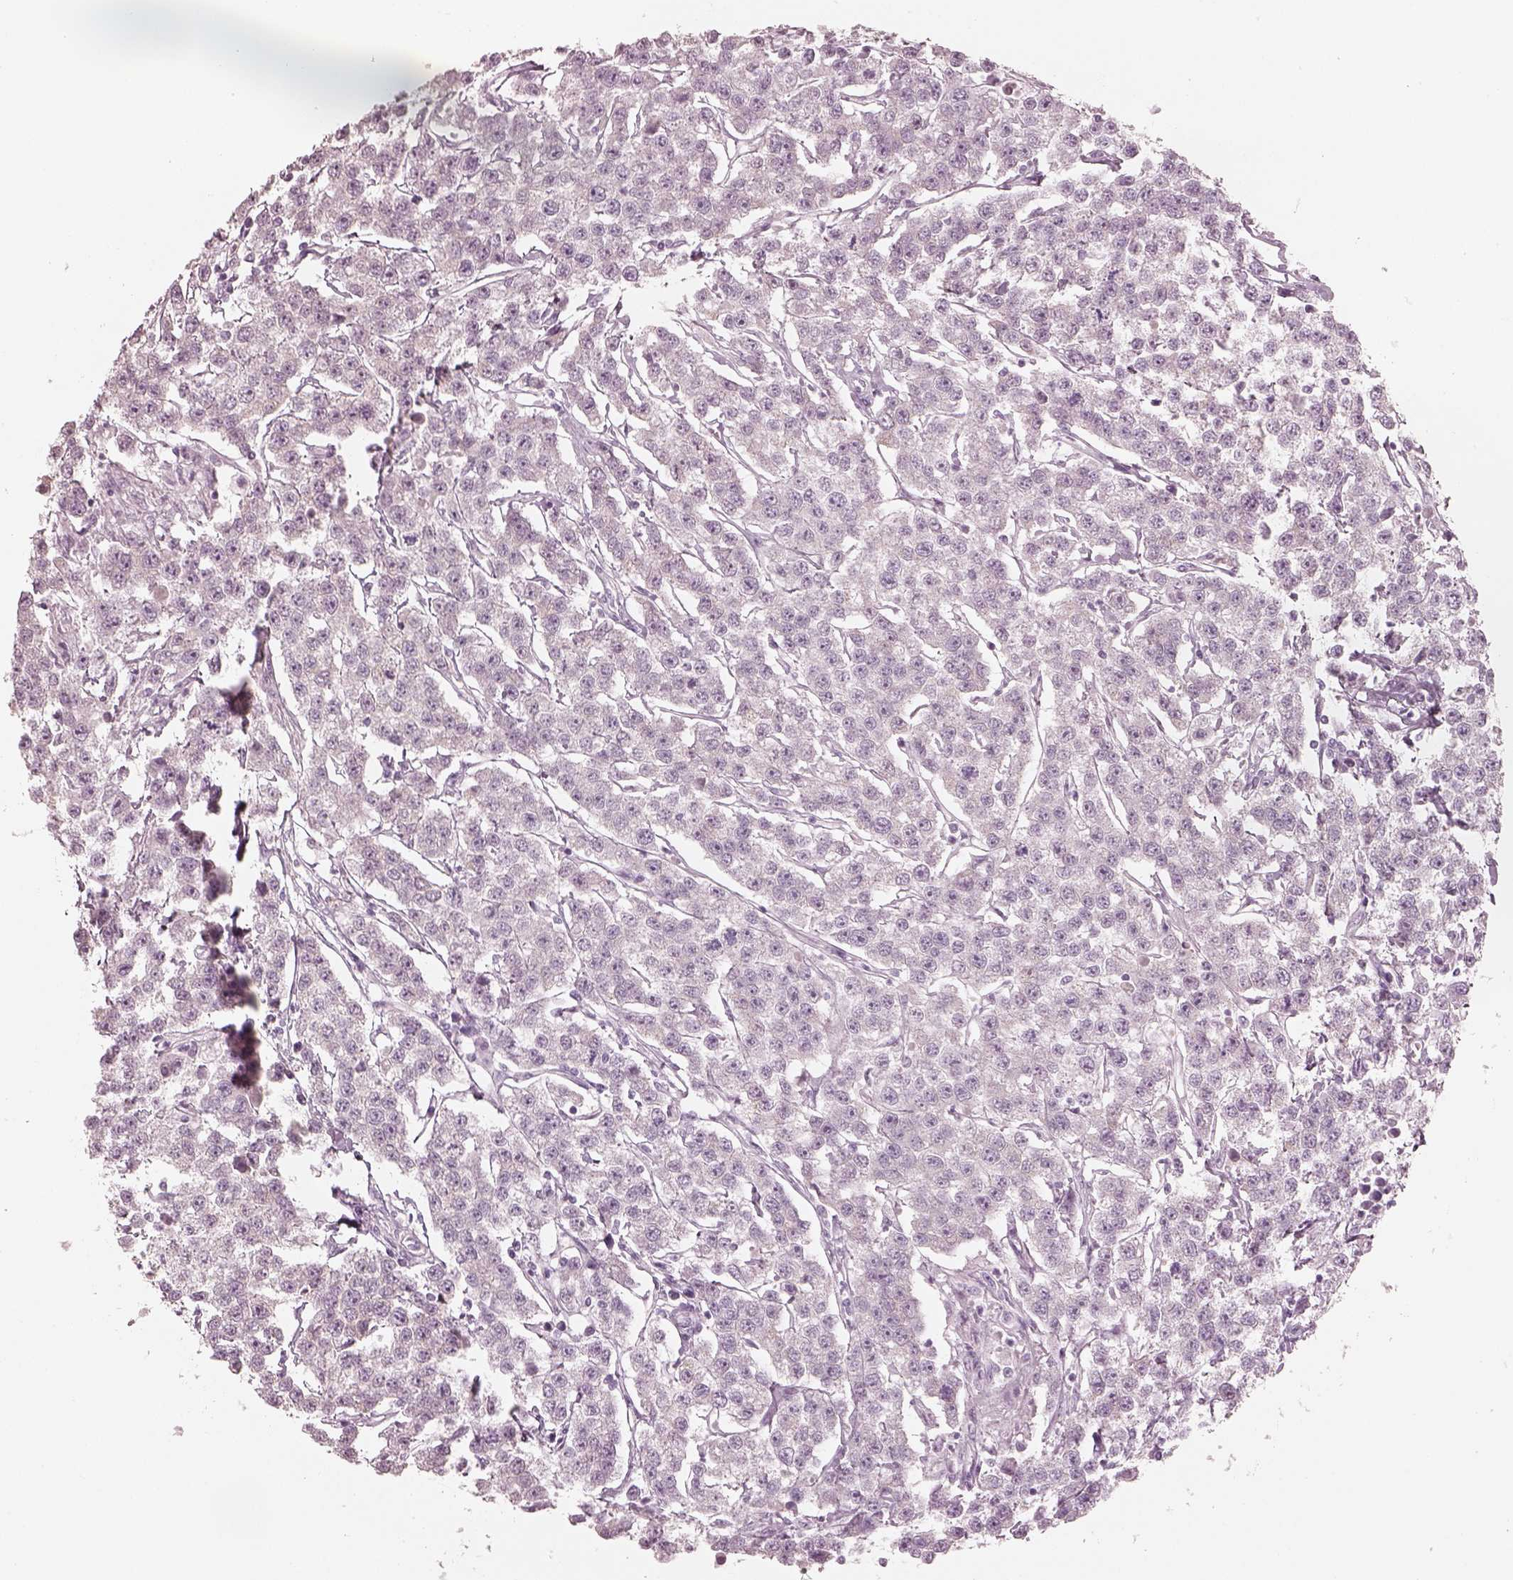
{"staining": {"intensity": "negative", "quantity": "none", "location": "none"}, "tissue": "testis cancer", "cell_type": "Tumor cells", "image_type": "cancer", "snomed": [{"axis": "morphology", "description": "Seminoma, NOS"}, {"axis": "topography", "description": "Testis"}], "caption": "Immunohistochemistry (IHC) of testis cancer (seminoma) reveals no positivity in tumor cells.", "gene": "PON3", "patient": {"sex": "male", "age": 59}}